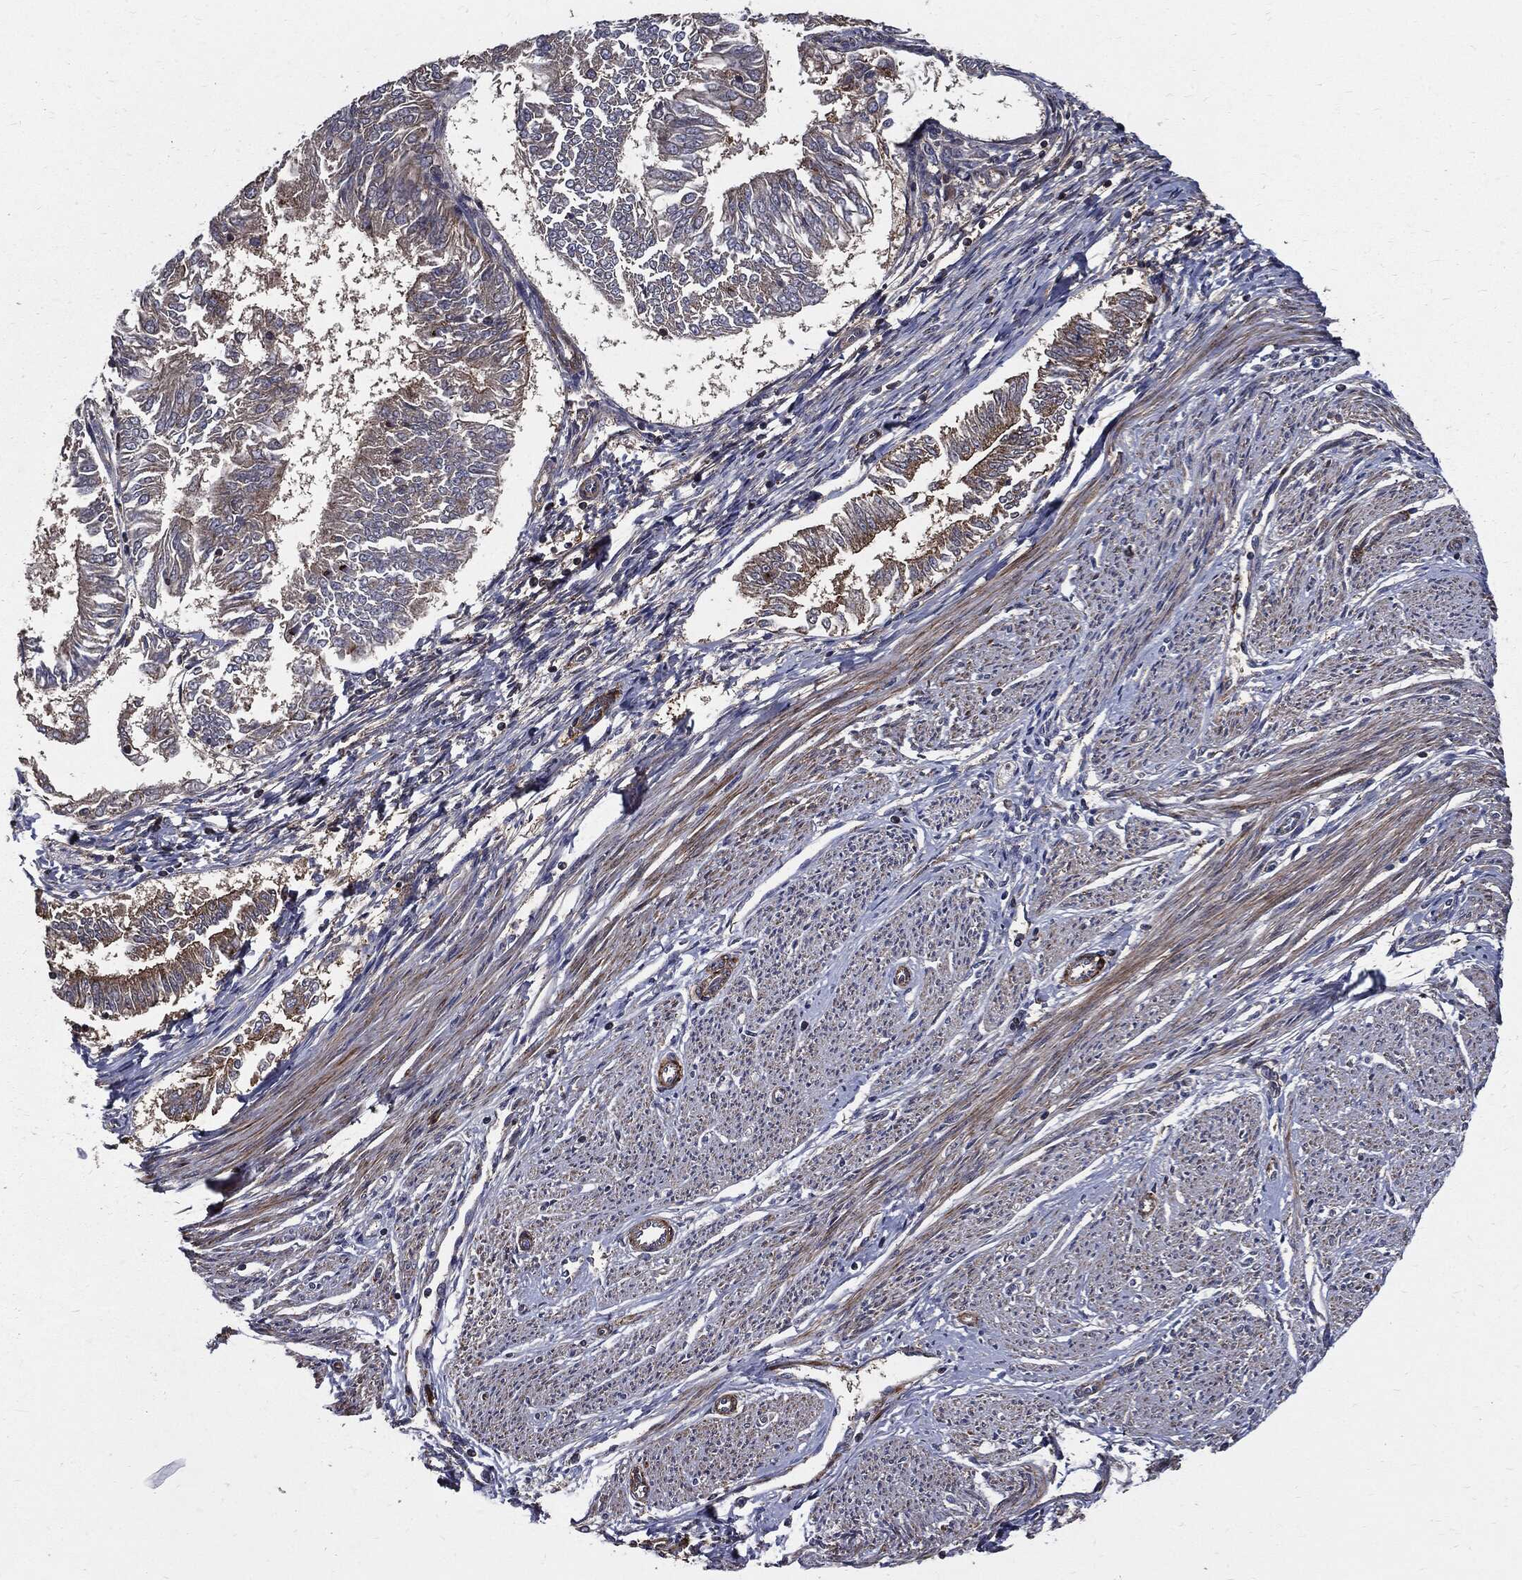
{"staining": {"intensity": "moderate", "quantity": "<25%", "location": "cytoplasmic/membranous"}, "tissue": "endometrial cancer", "cell_type": "Tumor cells", "image_type": "cancer", "snomed": [{"axis": "morphology", "description": "Adenocarcinoma, NOS"}, {"axis": "topography", "description": "Endometrium"}], "caption": "Endometrial cancer (adenocarcinoma) stained for a protein (brown) exhibits moderate cytoplasmic/membranous positive positivity in approximately <25% of tumor cells.", "gene": "PDCD6IP", "patient": {"sex": "female", "age": 58}}